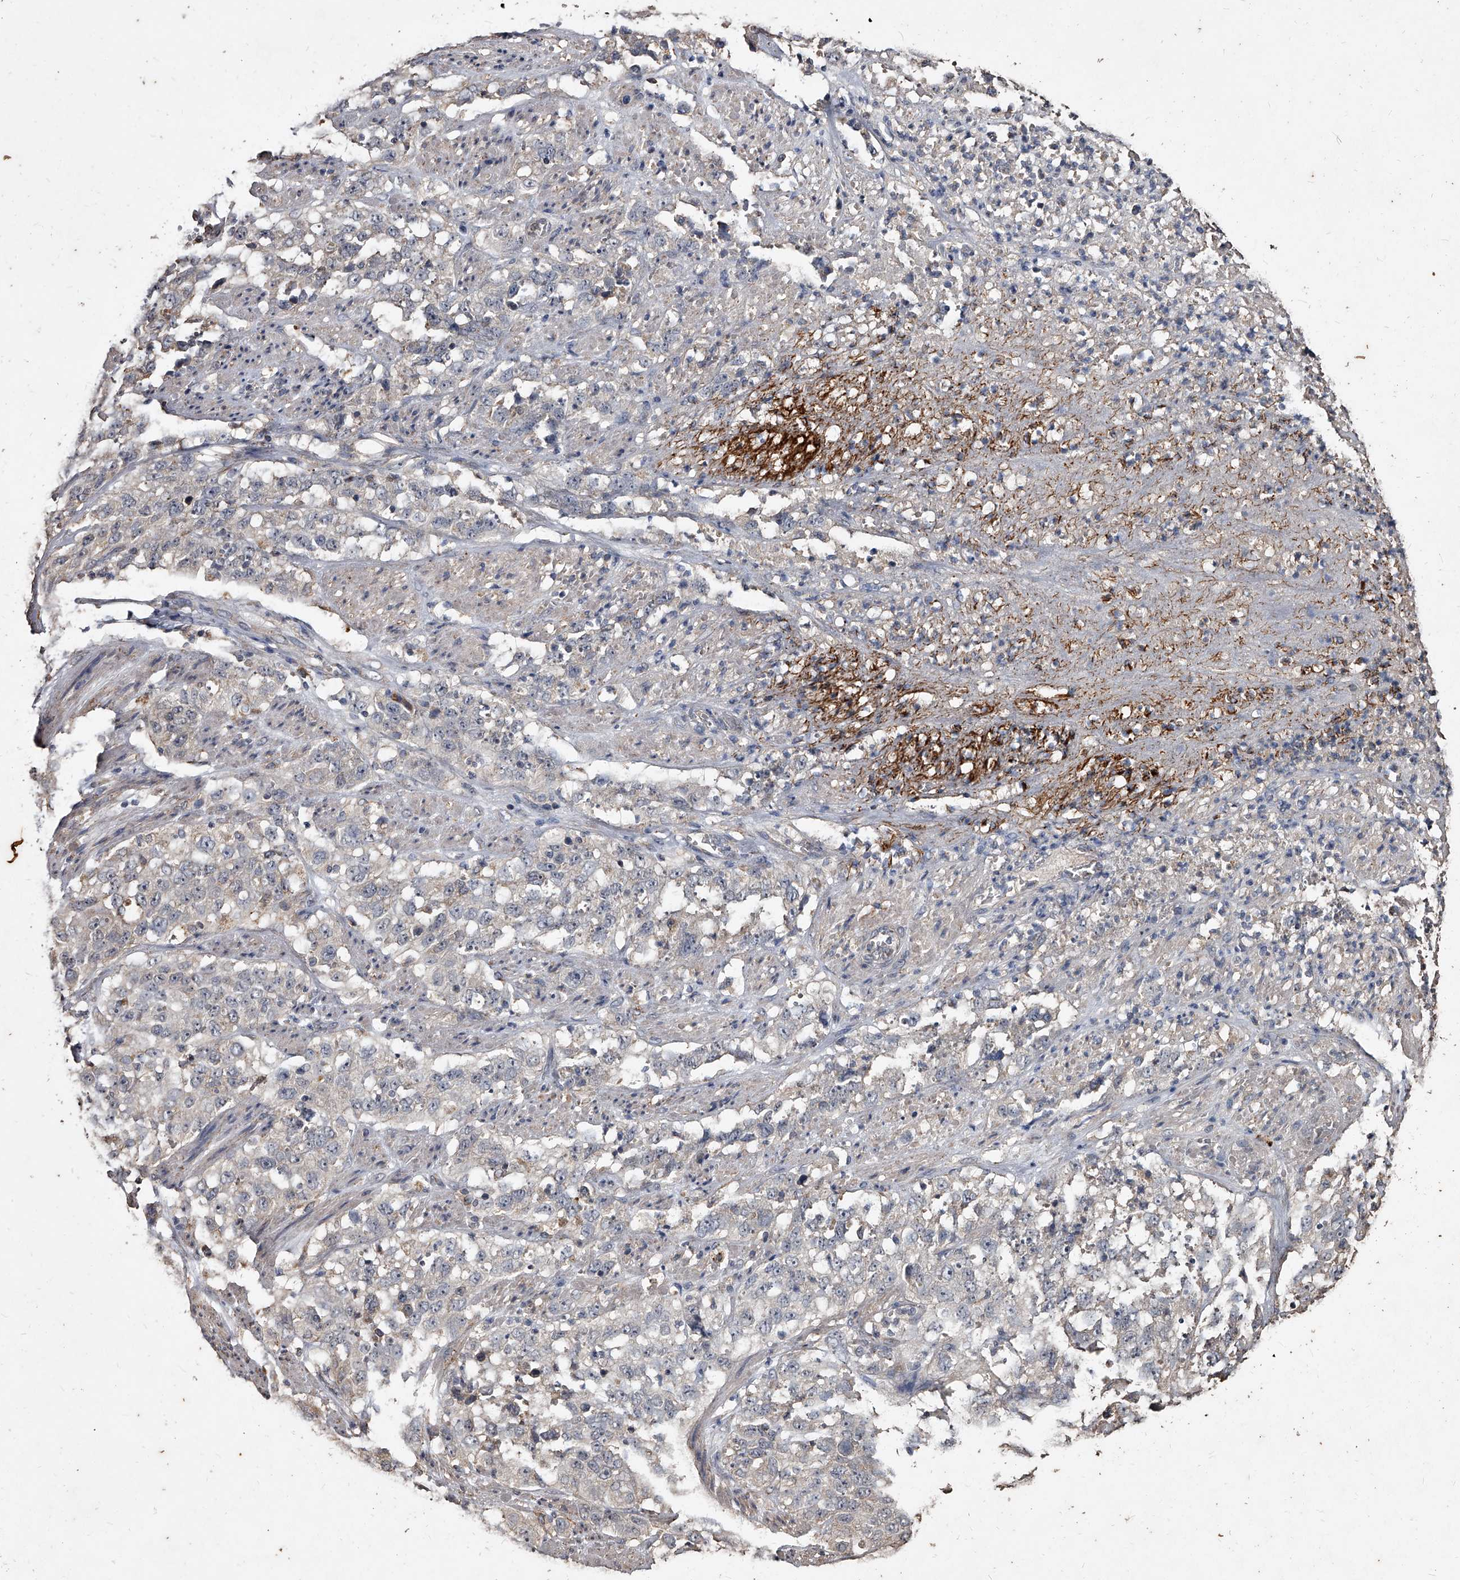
{"staining": {"intensity": "negative", "quantity": "none", "location": "none"}, "tissue": "stomach cancer", "cell_type": "Tumor cells", "image_type": "cancer", "snomed": [{"axis": "morphology", "description": "Adenocarcinoma, NOS"}, {"axis": "topography", "description": "Stomach"}], "caption": "Tumor cells show no significant protein expression in stomach adenocarcinoma.", "gene": "GPR183", "patient": {"sex": "male", "age": 48}}